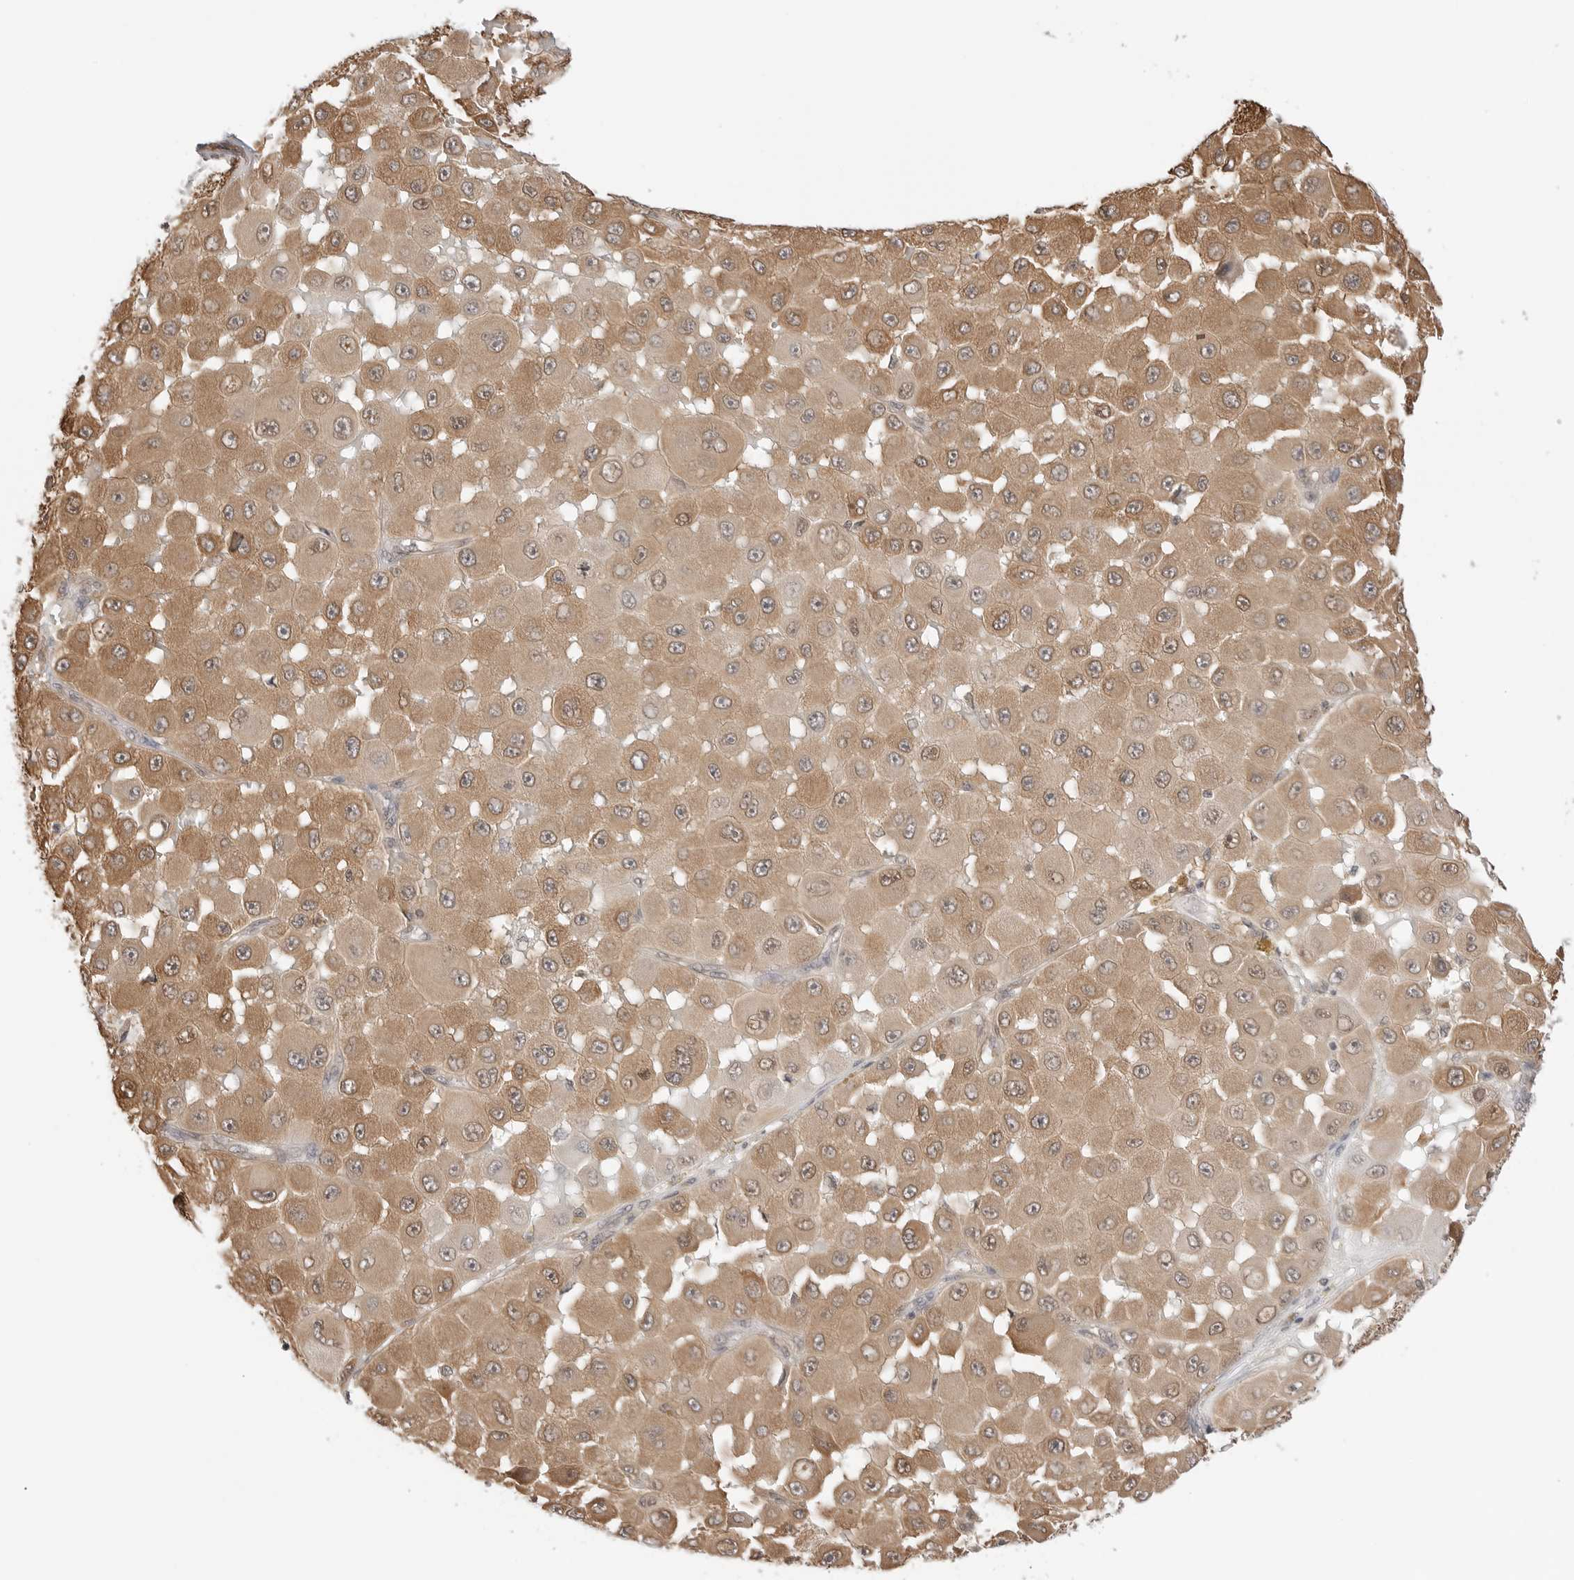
{"staining": {"intensity": "moderate", "quantity": ">75%", "location": "cytoplasmic/membranous"}, "tissue": "melanoma", "cell_type": "Tumor cells", "image_type": "cancer", "snomed": [{"axis": "morphology", "description": "Malignant melanoma, NOS"}, {"axis": "topography", "description": "Skin"}], "caption": "Immunohistochemistry (DAB) staining of melanoma displays moderate cytoplasmic/membranous protein staining in about >75% of tumor cells.", "gene": "NUDC", "patient": {"sex": "female", "age": 81}}